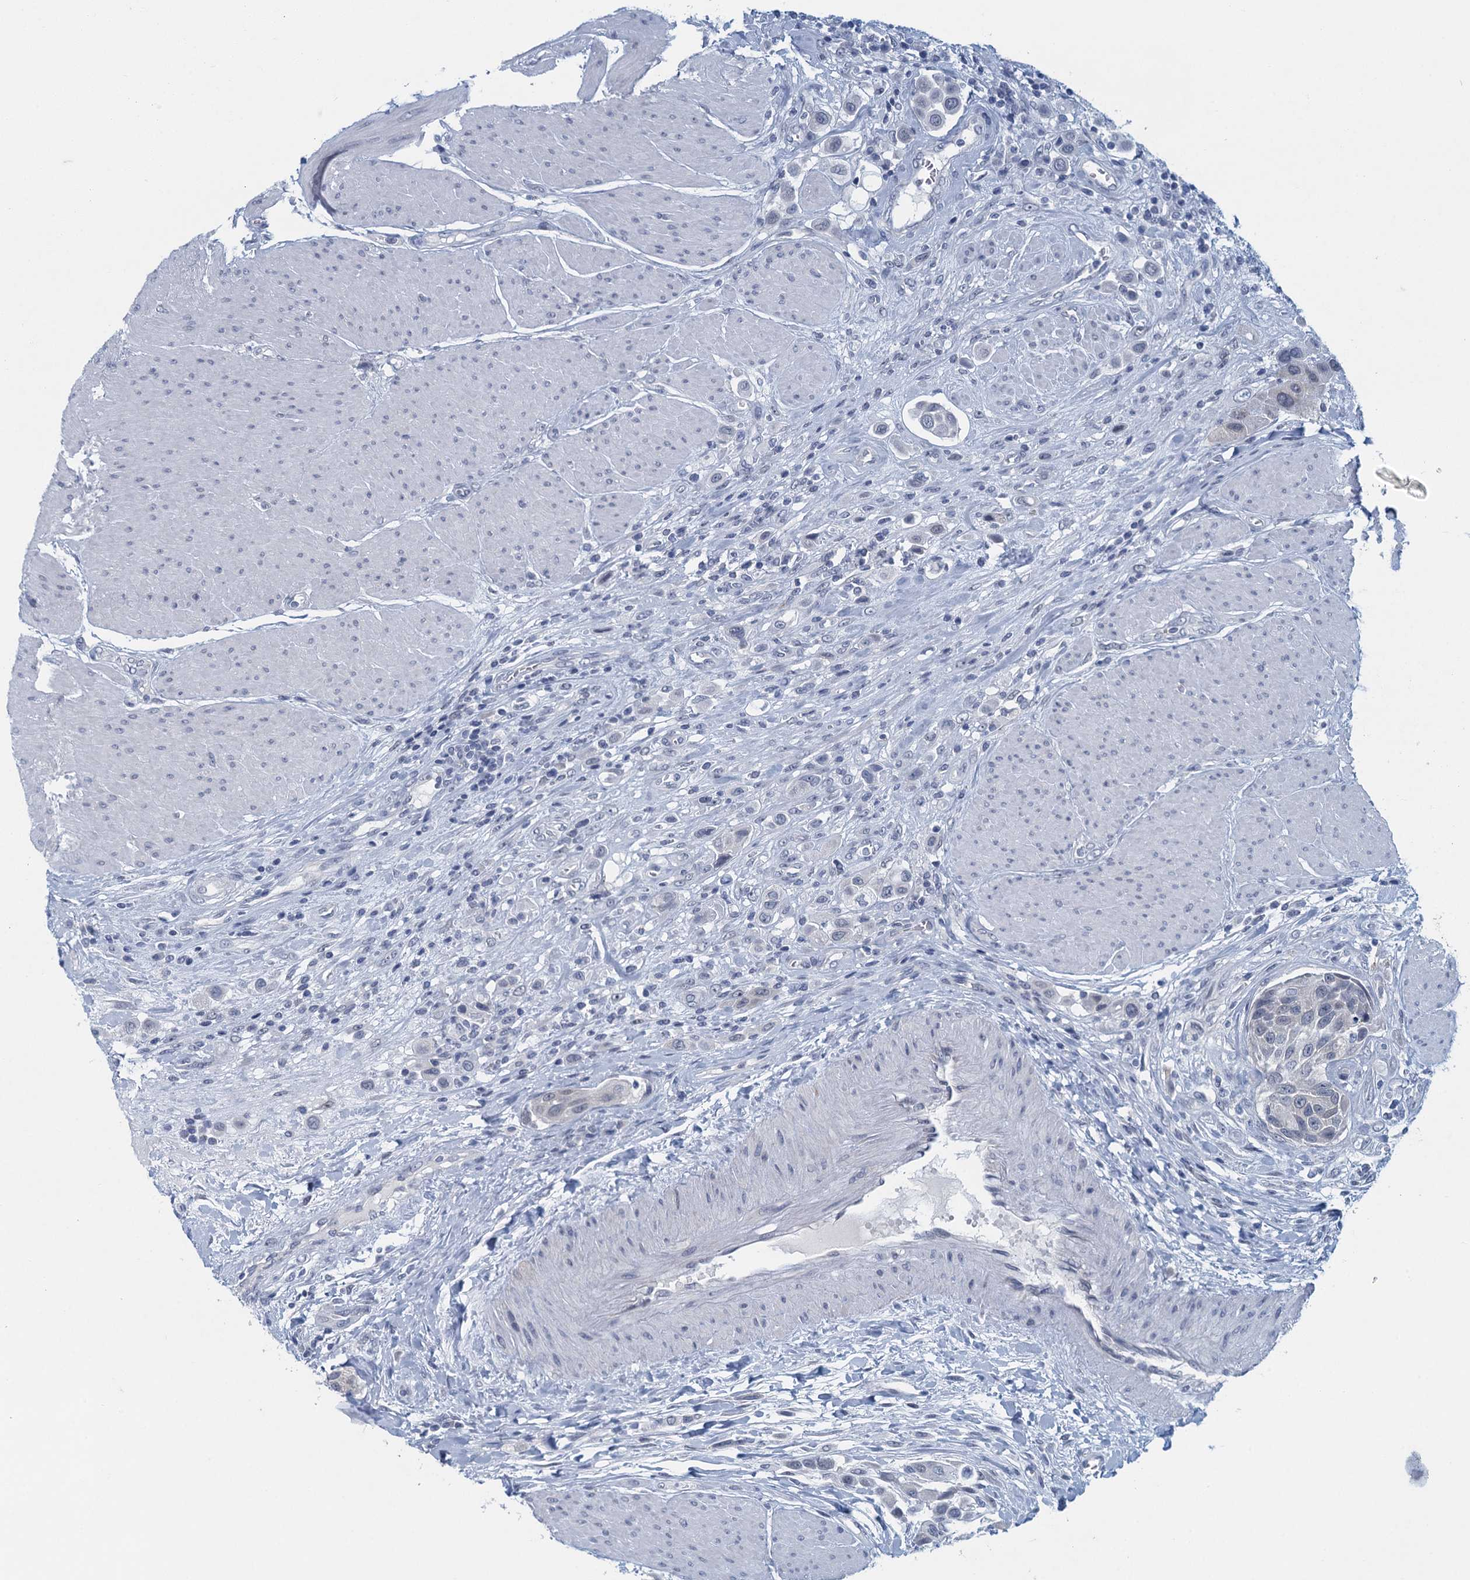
{"staining": {"intensity": "negative", "quantity": "none", "location": "none"}, "tissue": "urothelial cancer", "cell_type": "Tumor cells", "image_type": "cancer", "snomed": [{"axis": "morphology", "description": "Urothelial carcinoma, High grade"}, {"axis": "topography", "description": "Urinary bladder"}], "caption": "This is a histopathology image of IHC staining of urothelial cancer, which shows no expression in tumor cells. (DAB (3,3'-diaminobenzidine) immunohistochemistry visualized using brightfield microscopy, high magnification).", "gene": "ENSG00000131152", "patient": {"sex": "male", "age": 50}}